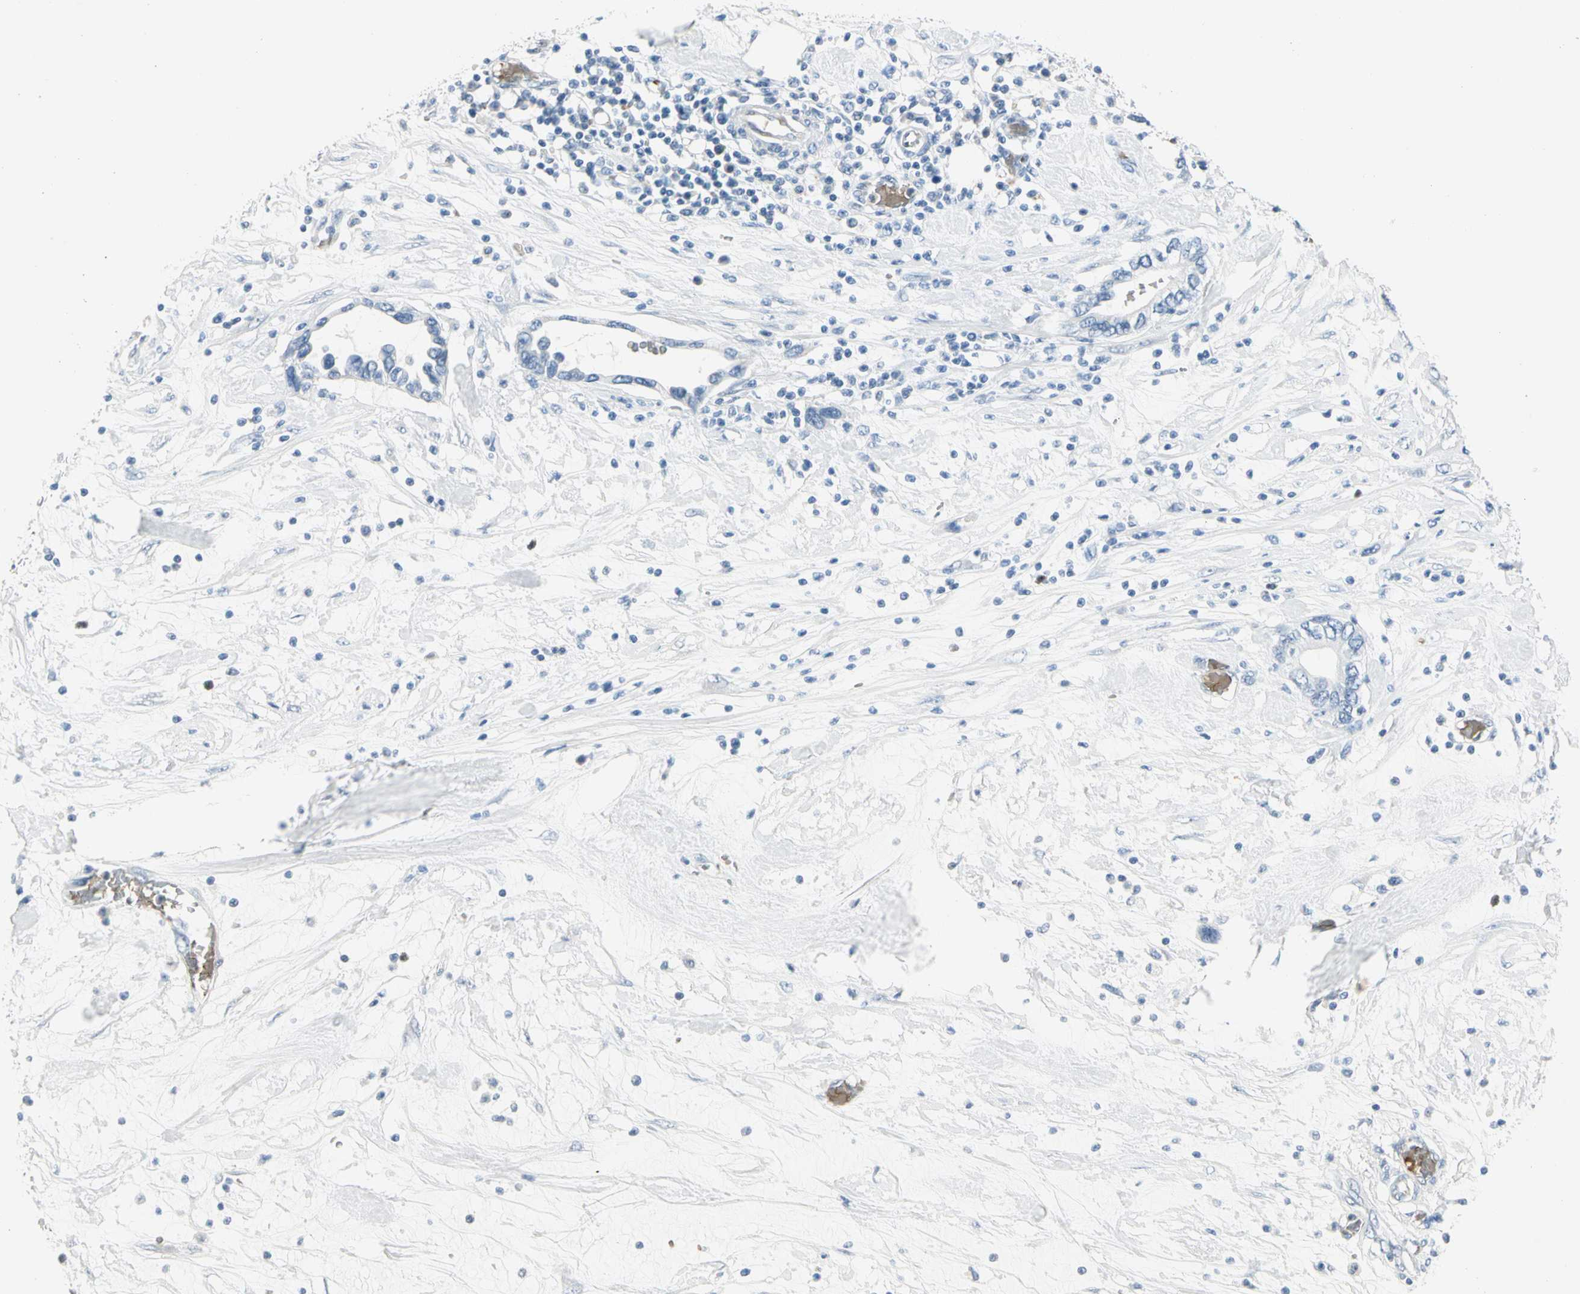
{"staining": {"intensity": "negative", "quantity": "none", "location": "none"}, "tissue": "pancreatic cancer", "cell_type": "Tumor cells", "image_type": "cancer", "snomed": [{"axis": "morphology", "description": "Adenocarcinoma, NOS"}, {"axis": "topography", "description": "Pancreas"}], "caption": "Micrograph shows no protein expression in tumor cells of adenocarcinoma (pancreatic) tissue.", "gene": "CA1", "patient": {"sex": "female", "age": 57}}